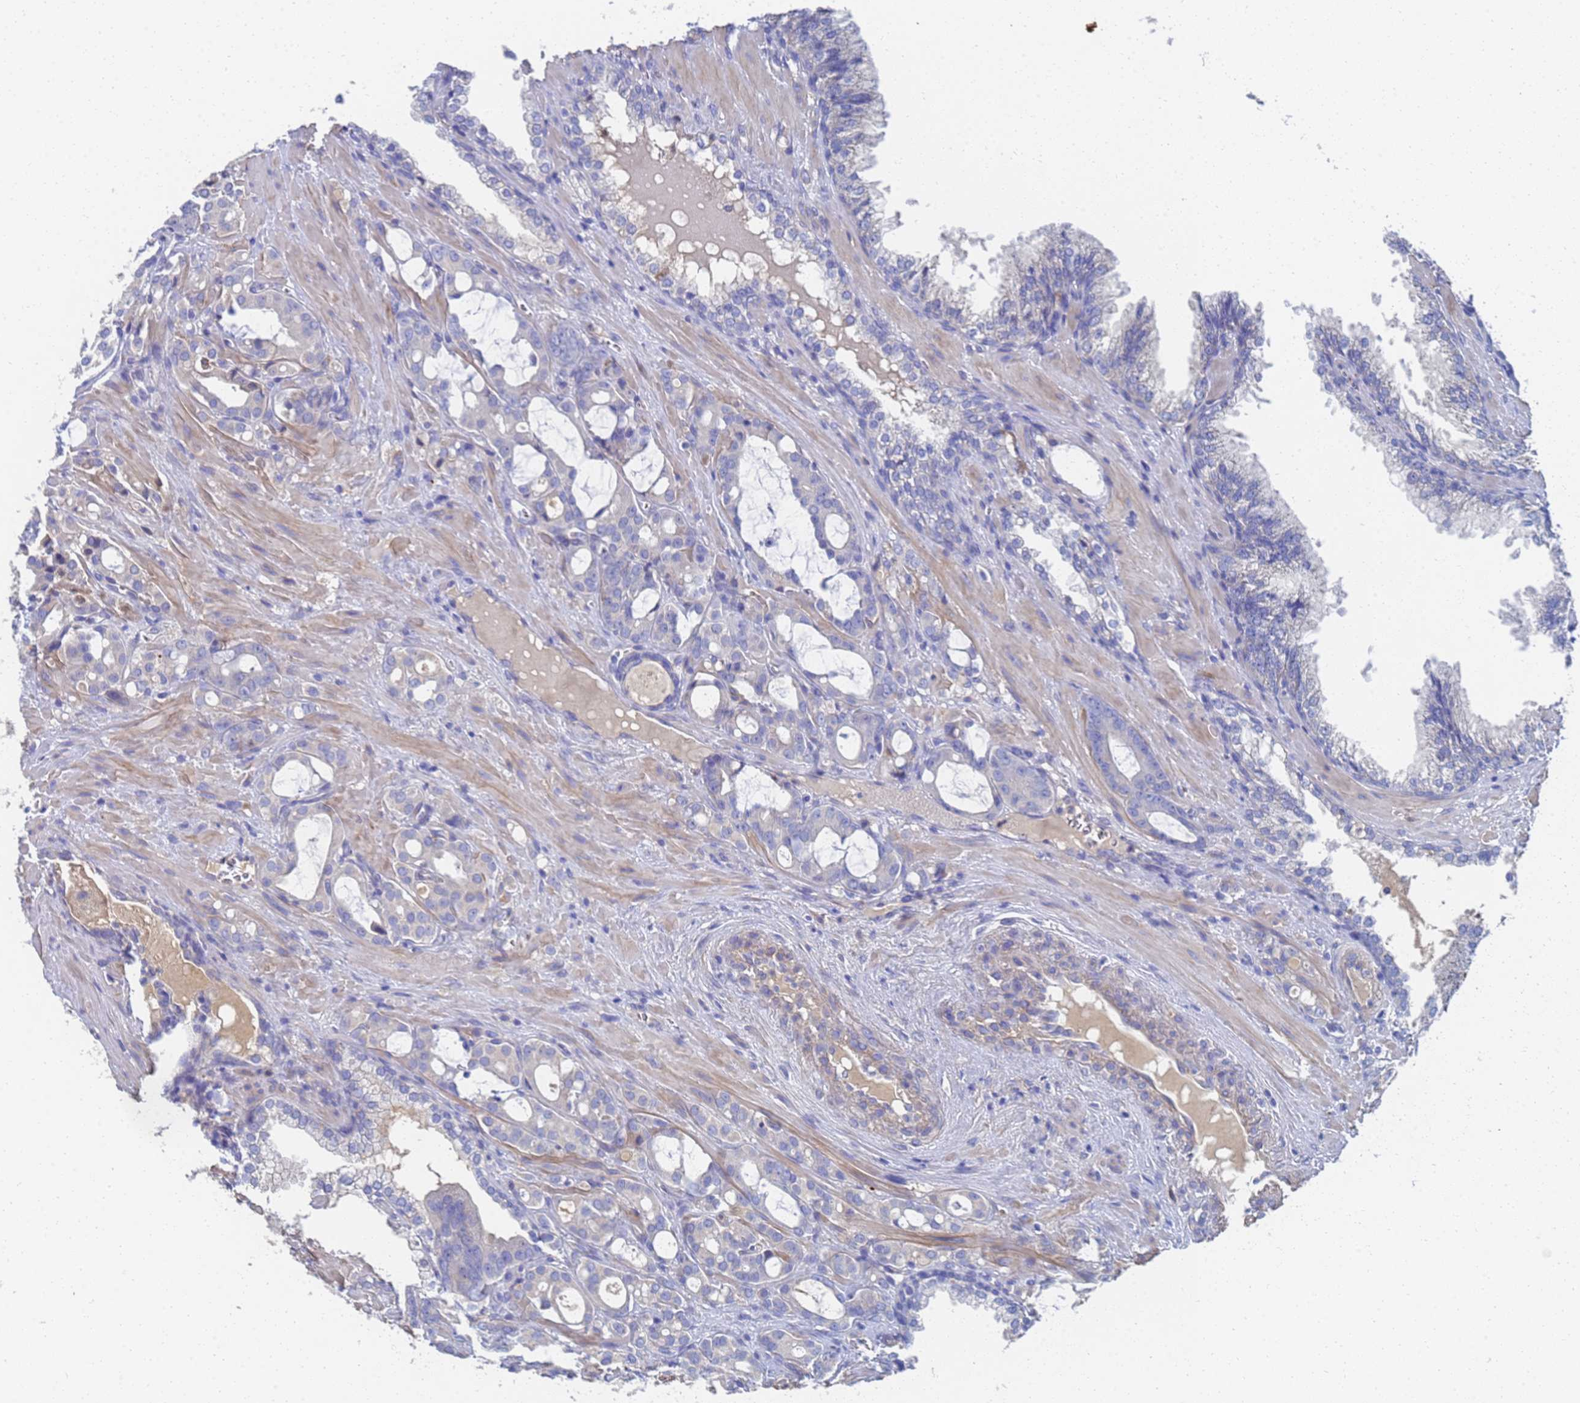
{"staining": {"intensity": "negative", "quantity": "none", "location": "none"}, "tissue": "prostate cancer", "cell_type": "Tumor cells", "image_type": "cancer", "snomed": [{"axis": "morphology", "description": "Adenocarcinoma, High grade"}, {"axis": "topography", "description": "Prostate"}], "caption": "Immunohistochemical staining of adenocarcinoma (high-grade) (prostate) demonstrates no significant staining in tumor cells. (DAB (3,3'-diaminobenzidine) IHC, high magnification).", "gene": "LBX2", "patient": {"sex": "male", "age": 72}}